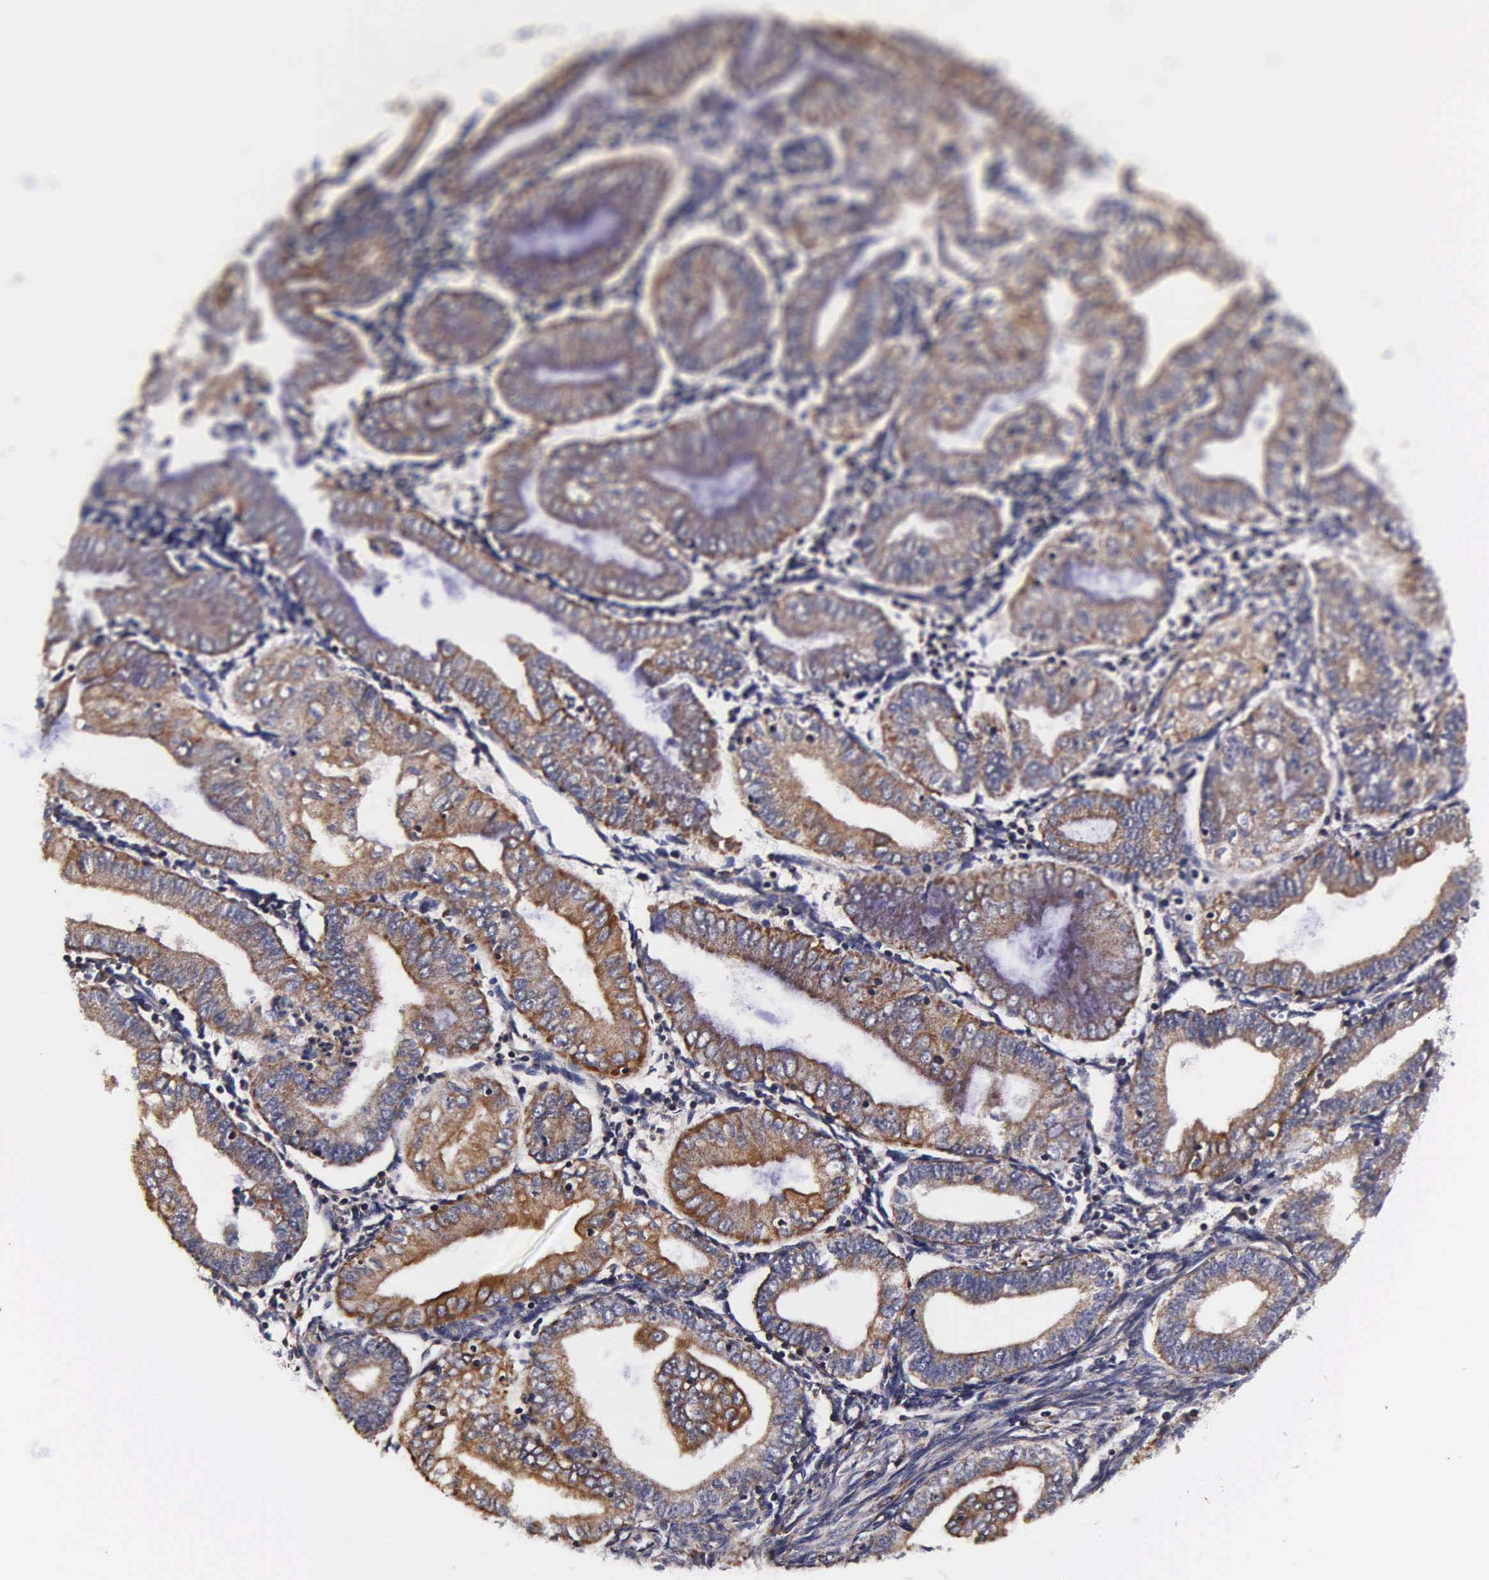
{"staining": {"intensity": "weak", "quantity": ">75%", "location": "cytoplasmic/membranous"}, "tissue": "endometrial cancer", "cell_type": "Tumor cells", "image_type": "cancer", "snomed": [{"axis": "morphology", "description": "Adenocarcinoma, NOS"}, {"axis": "topography", "description": "Endometrium"}], "caption": "Immunohistochemical staining of endometrial cancer shows weak cytoplasmic/membranous protein staining in about >75% of tumor cells.", "gene": "PSMA3", "patient": {"sex": "female", "age": 55}}